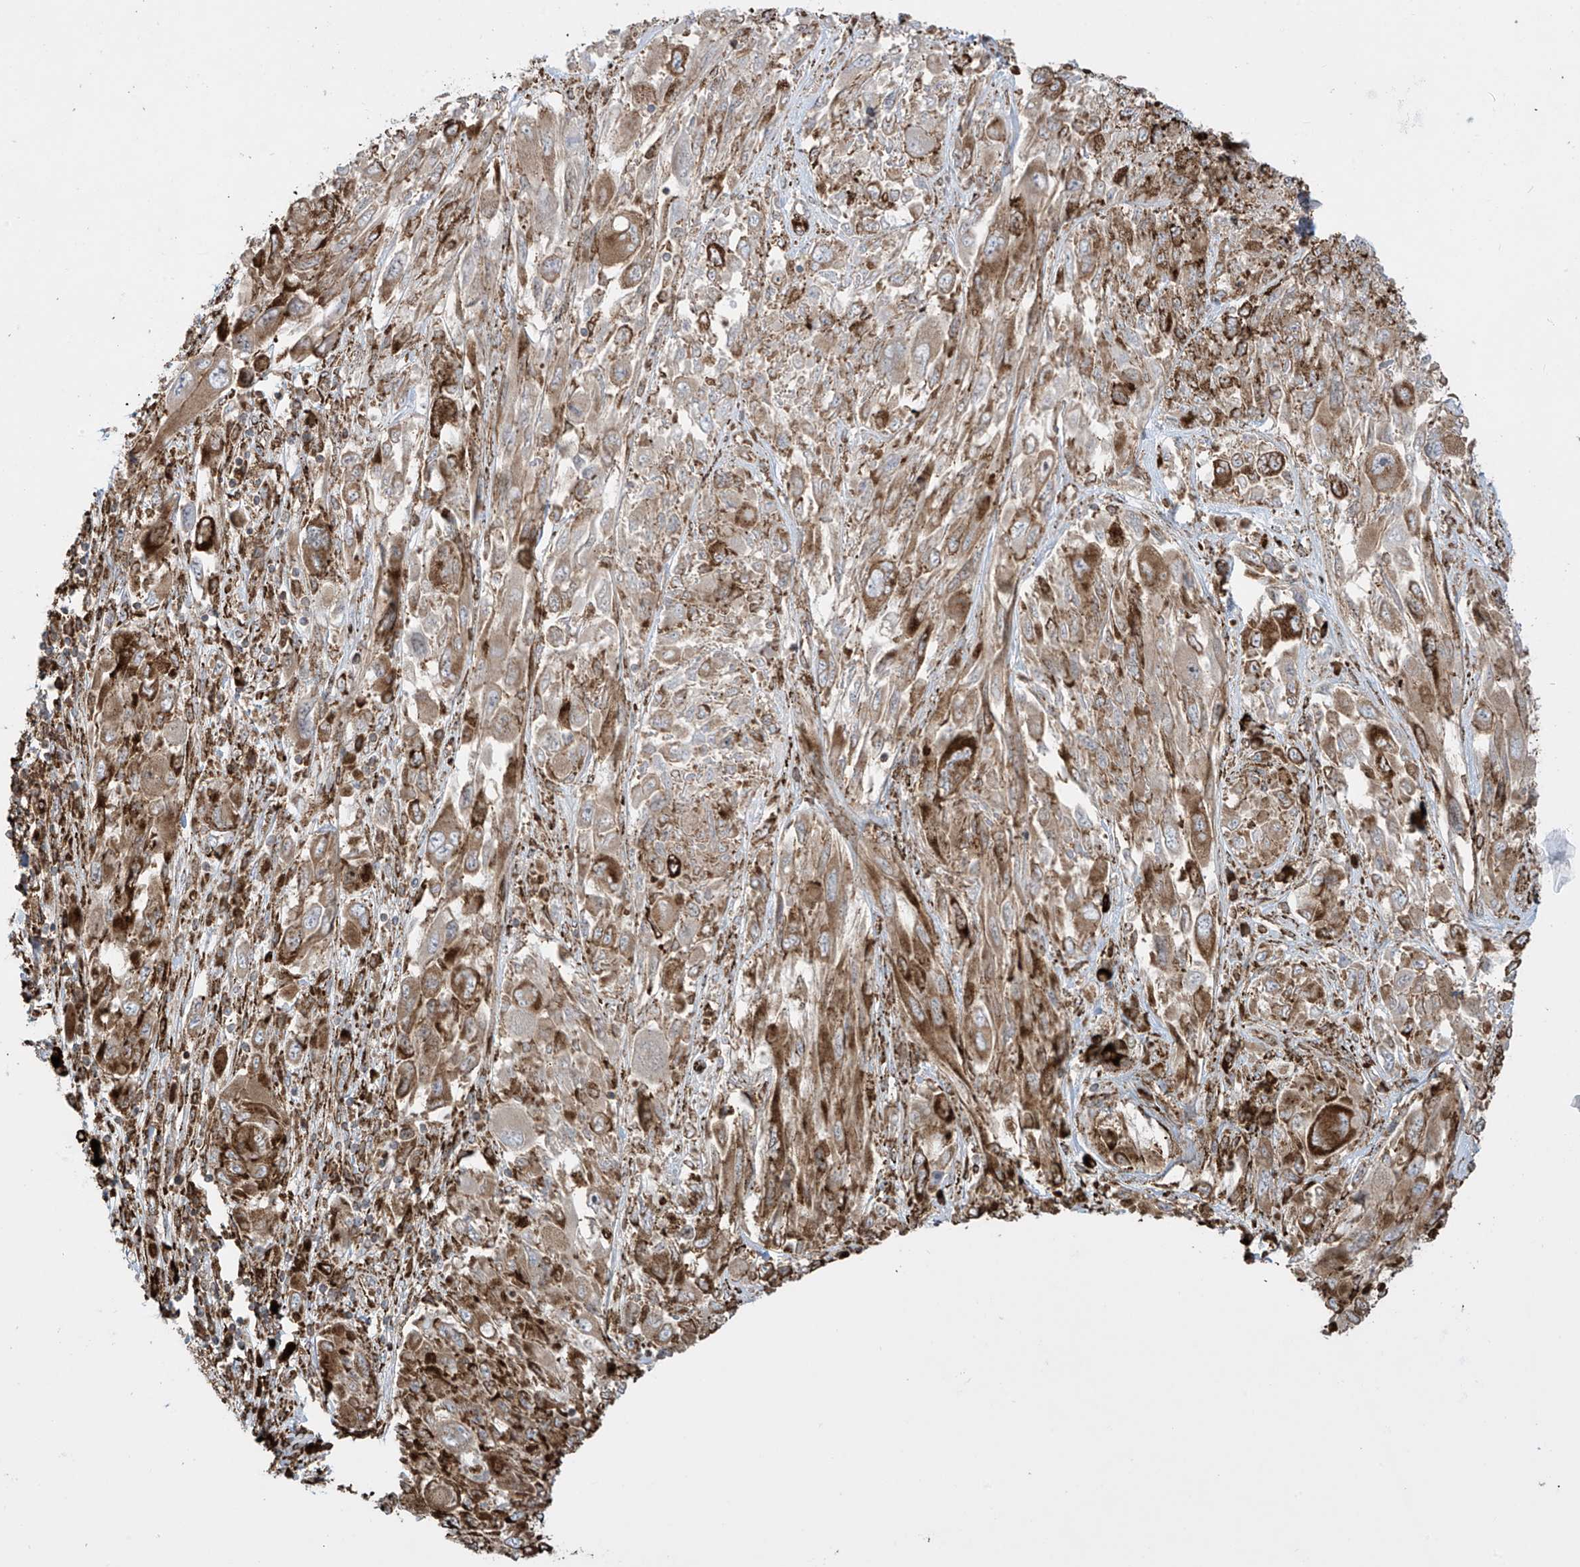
{"staining": {"intensity": "strong", "quantity": ">75%", "location": "cytoplasmic/membranous"}, "tissue": "melanoma", "cell_type": "Tumor cells", "image_type": "cancer", "snomed": [{"axis": "morphology", "description": "Malignant melanoma, NOS"}, {"axis": "topography", "description": "Skin"}], "caption": "Immunohistochemistry of human melanoma displays high levels of strong cytoplasmic/membranous positivity in about >75% of tumor cells.", "gene": "MX1", "patient": {"sex": "female", "age": 91}}